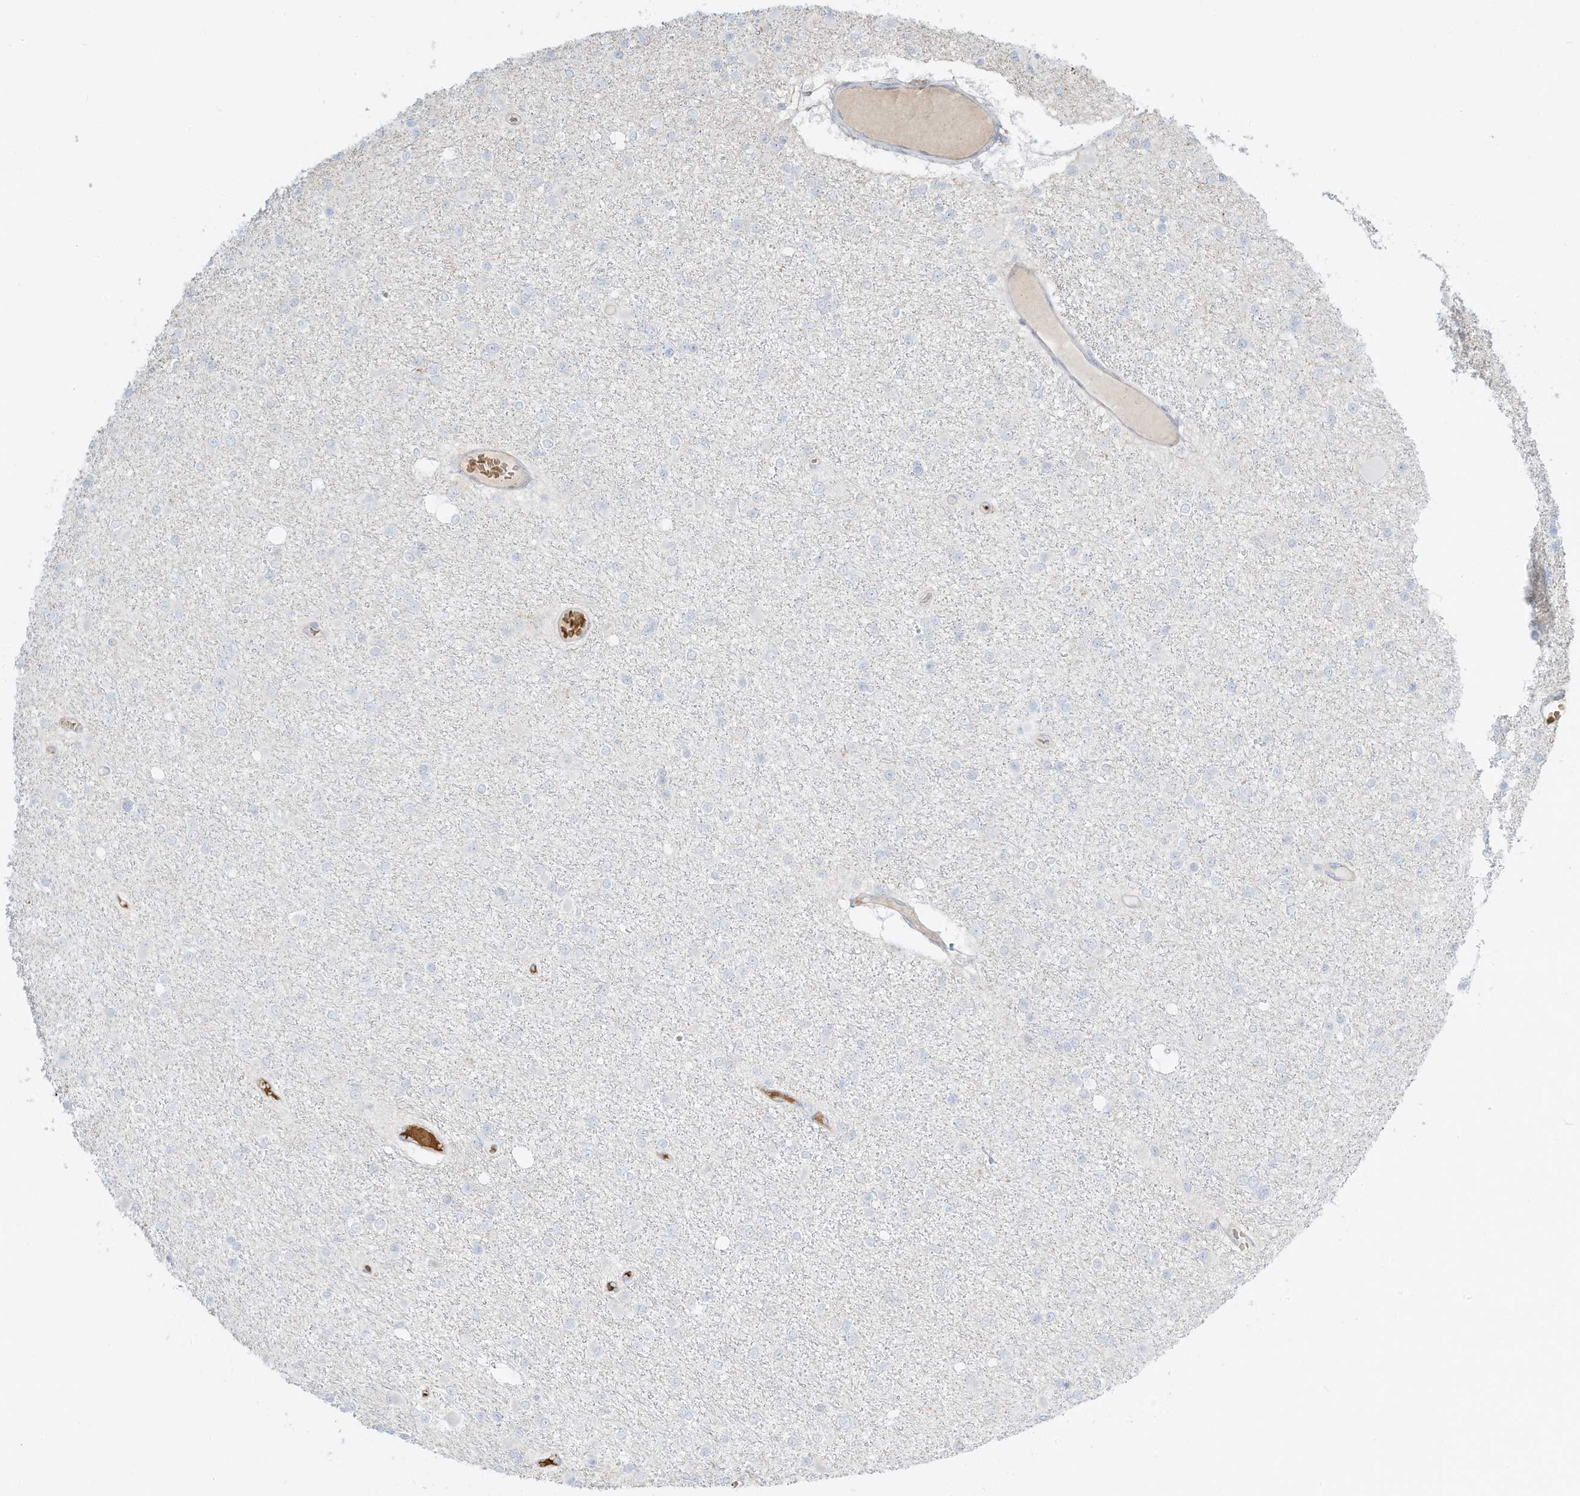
{"staining": {"intensity": "negative", "quantity": "none", "location": "none"}, "tissue": "glioma", "cell_type": "Tumor cells", "image_type": "cancer", "snomed": [{"axis": "morphology", "description": "Glioma, malignant, Low grade"}, {"axis": "topography", "description": "Brain"}], "caption": "Tumor cells are negative for brown protein staining in low-grade glioma (malignant). (DAB IHC, high magnification).", "gene": "OFD1", "patient": {"sex": "female", "age": 22}}